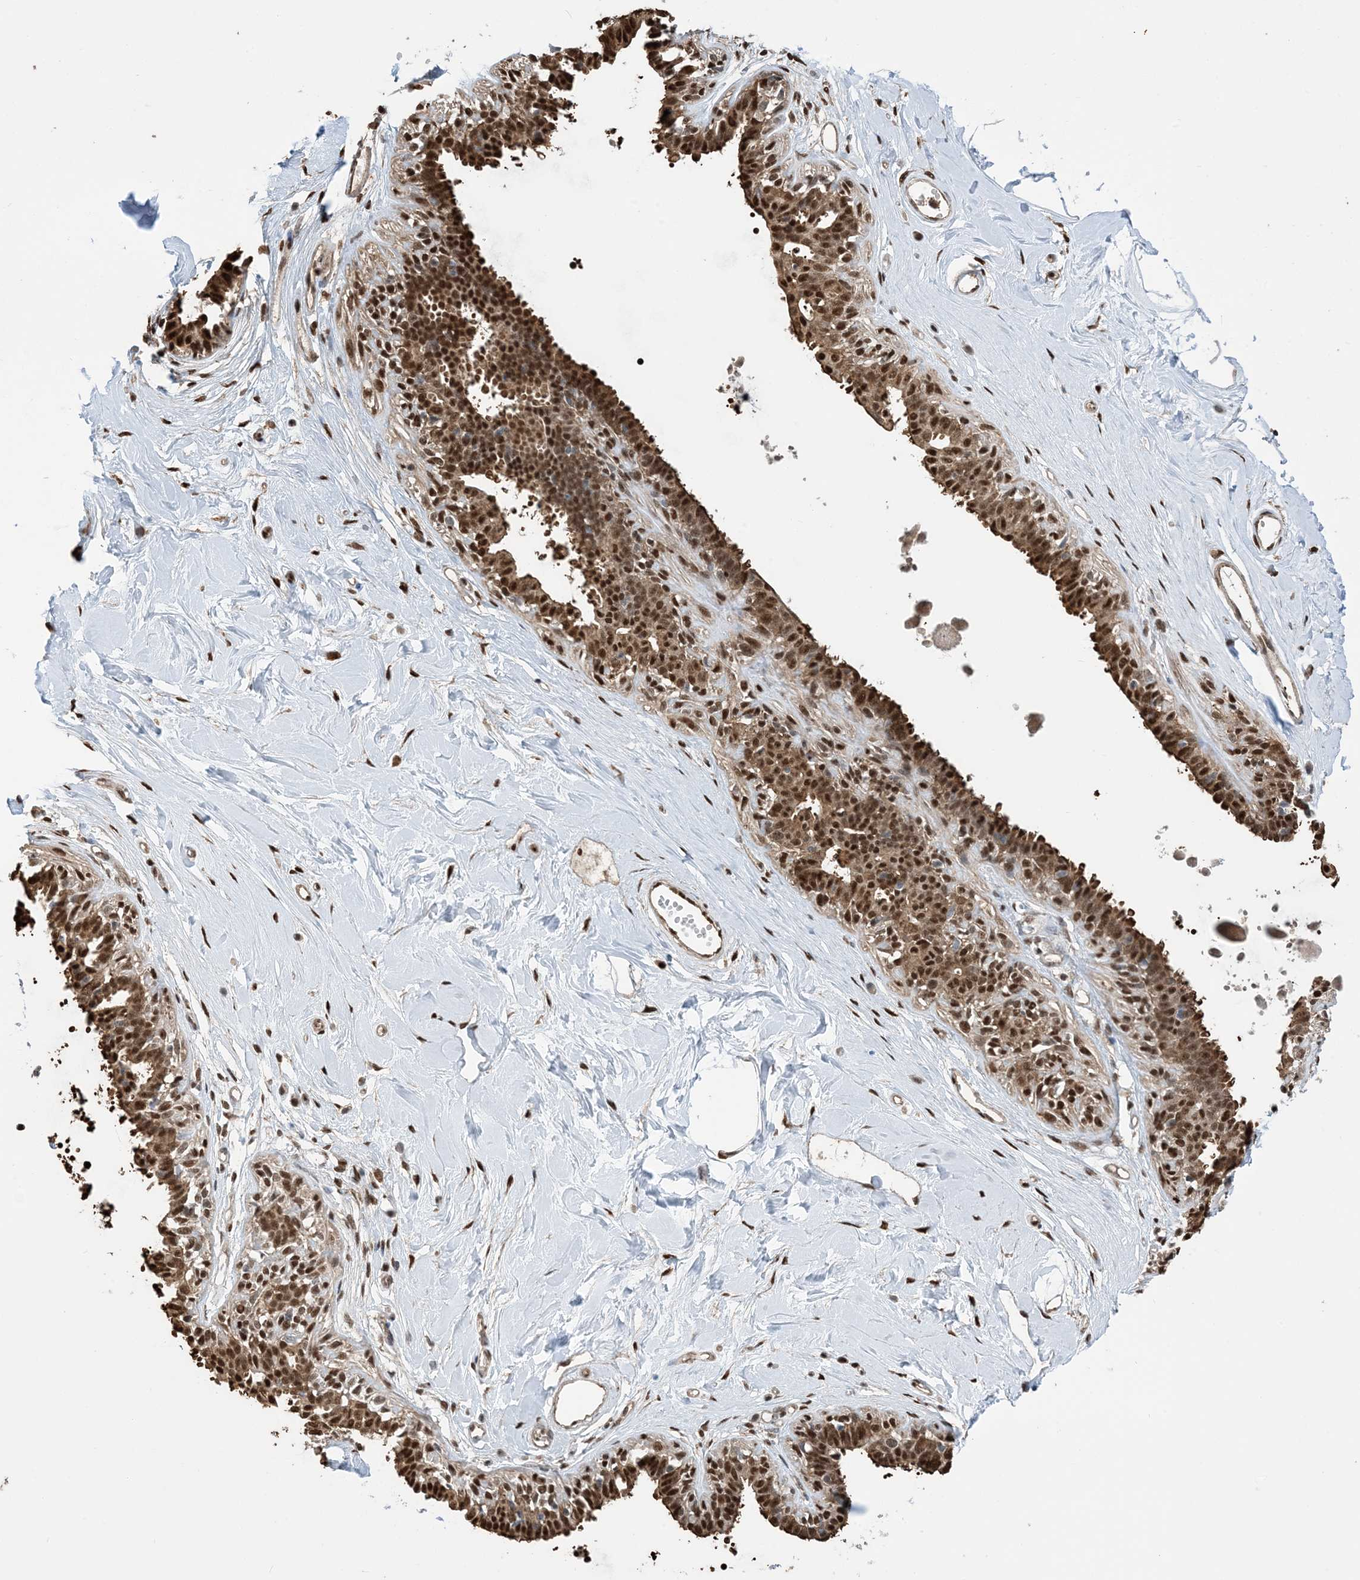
{"staining": {"intensity": "strong", "quantity": "25%-75%", "location": "nuclear"}, "tissue": "breast", "cell_type": "Adipocytes", "image_type": "normal", "snomed": [{"axis": "morphology", "description": "Normal tissue, NOS"}, {"axis": "topography", "description": "Breast"}], "caption": "Breast stained with IHC displays strong nuclear staining in about 25%-75% of adipocytes. (IHC, brightfield microscopy, high magnification).", "gene": "HSPA1A", "patient": {"sex": "female", "age": 45}}